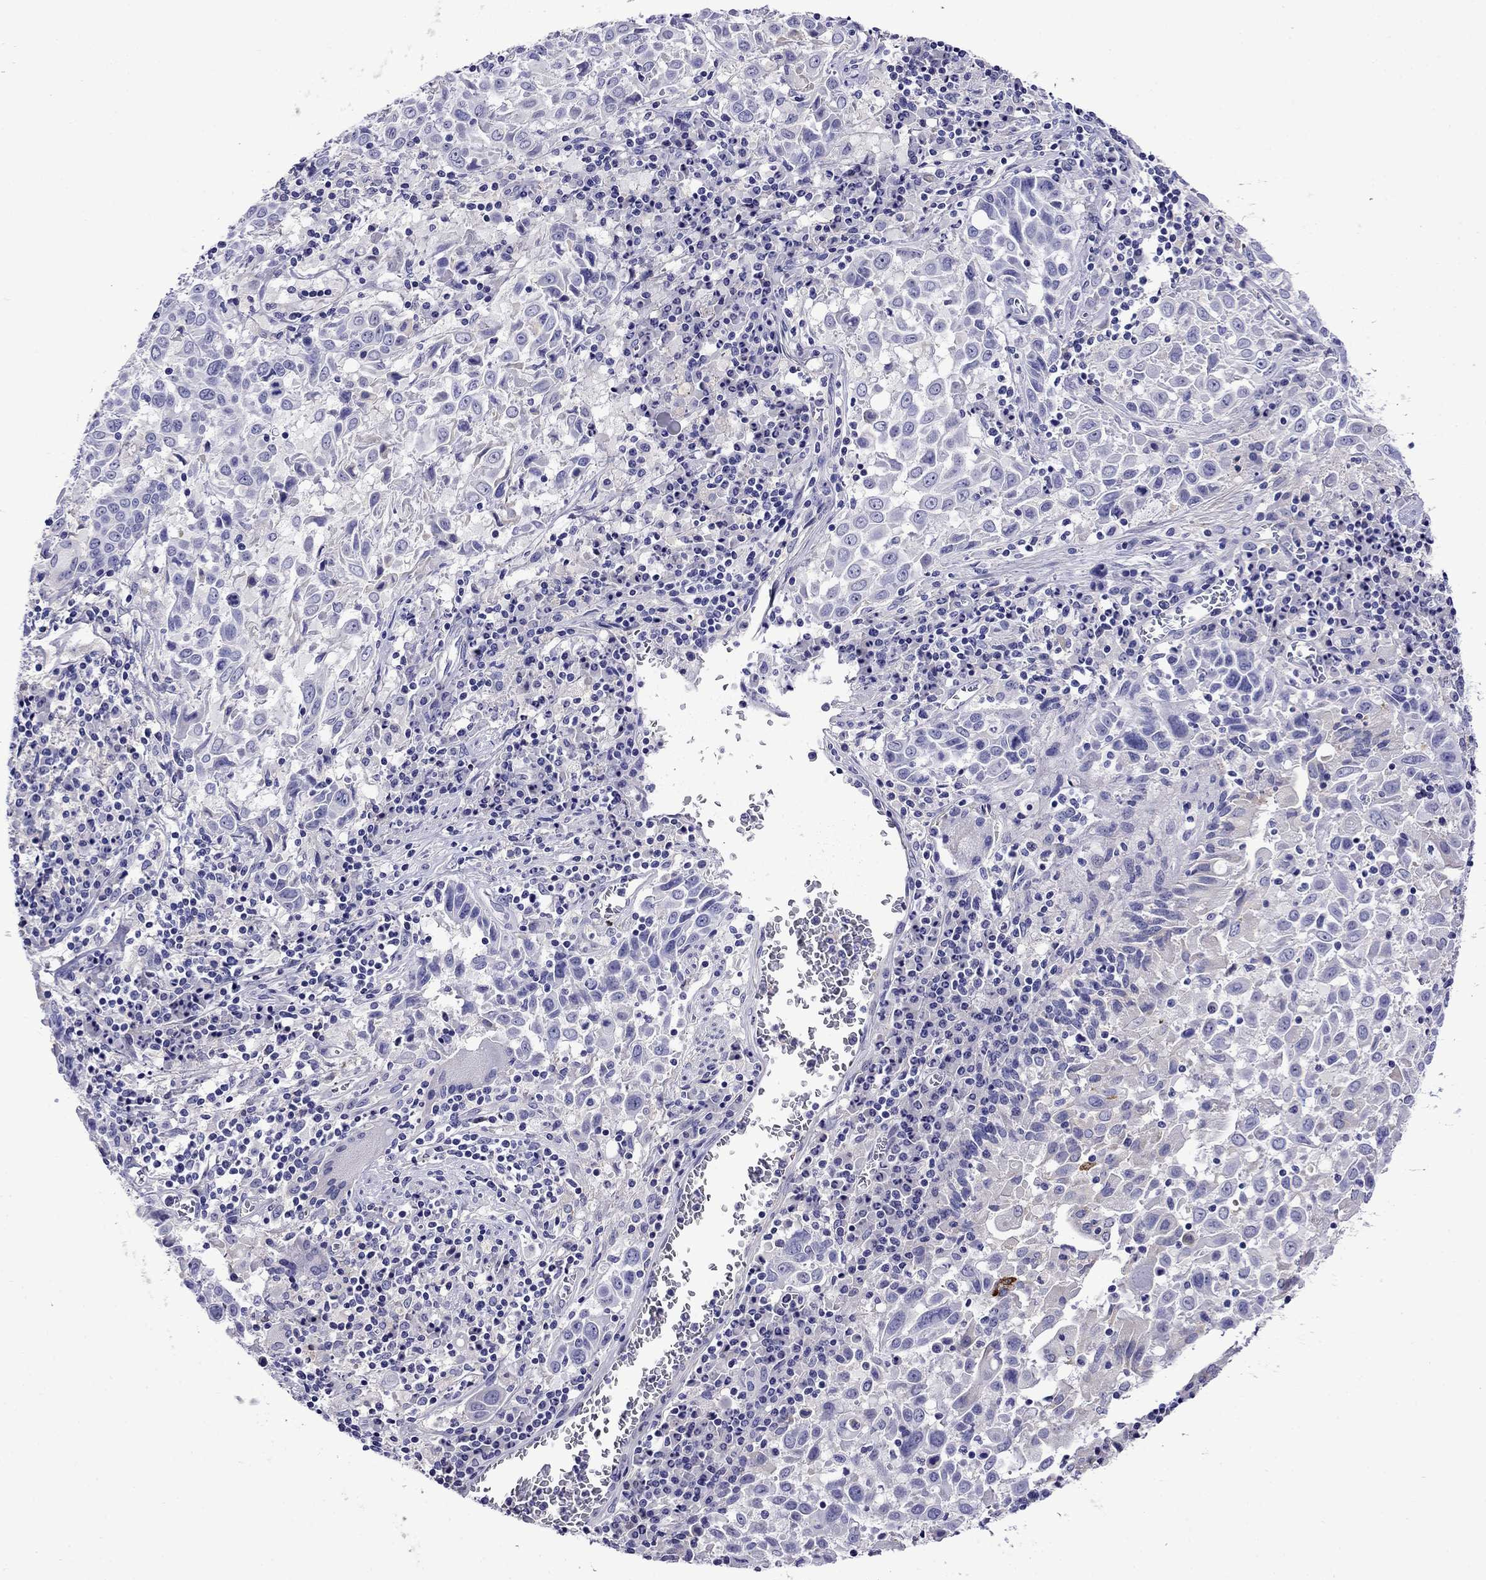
{"staining": {"intensity": "negative", "quantity": "none", "location": "none"}, "tissue": "lung cancer", "cell_type": "Tumor cells", "image_type": "cancer", "snomed": [{"axis": "morphology", "description": "Squamous cell carcinoma, NOS"}, {"axis": "topography", "description": "Lung"}], "caption": "Immunohistochemistry of lung squamous cell carcinoma shows no expression in tumor cells. (Immunohistochemistry, brightfield microscopy, high magnification).", "gene": "SCG2", "patient": {"sex": "male", "age": 57}}